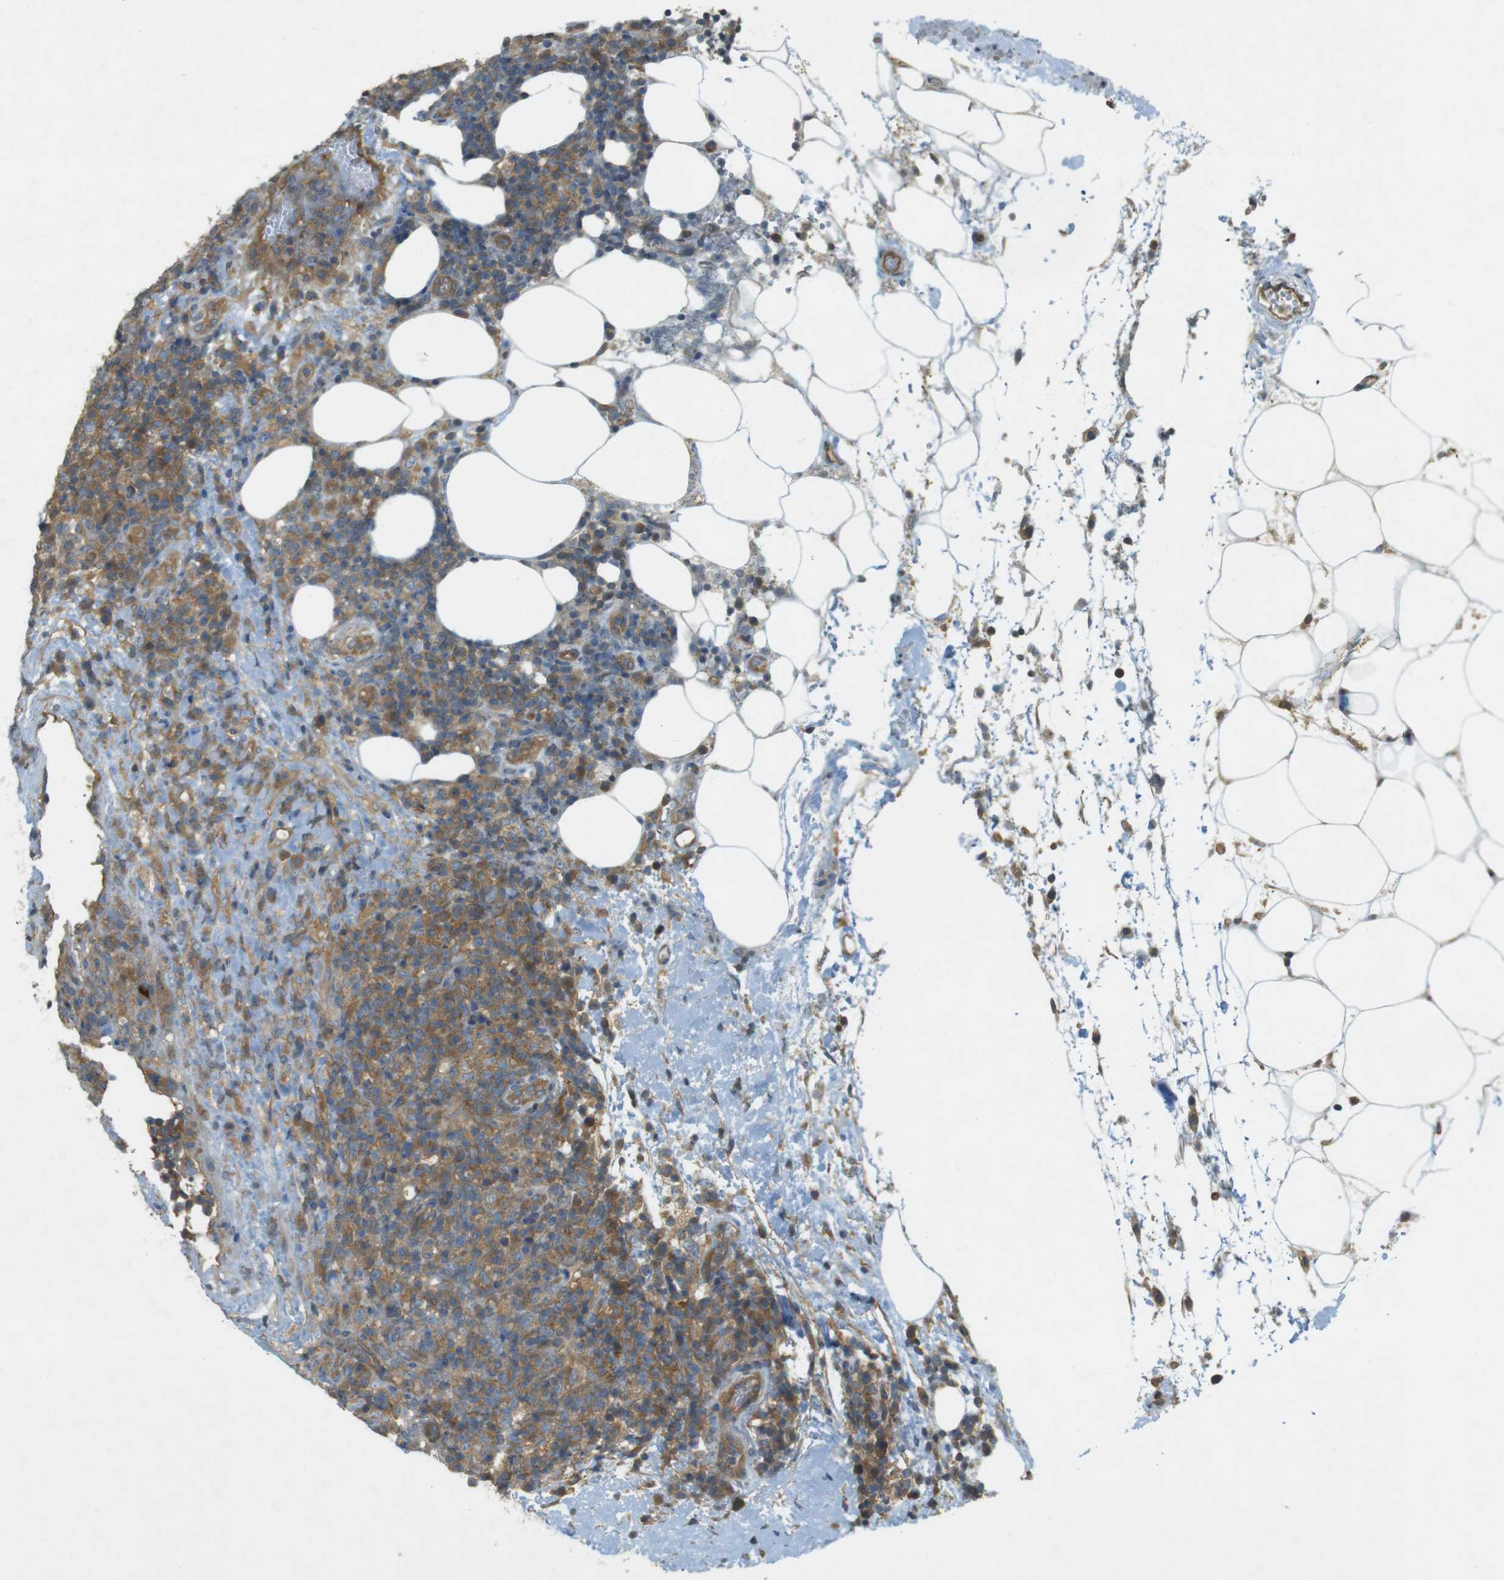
{"staining": {"intensity": "strong", "quantity": ">75%", "location": "cytoplasmic/membranous"}, "tissue": "lymphoma", "cell_type": "Tumor cells", "image_type": "cancer", "snomed": [{"axis": "morphology", "description": "Malignant lymphoma, non-Hodgkin's type, High grade"}, {"axis": "topography", "description": "Lymph node"}], "caption": "Immunohistochemistry image of neoplastic tissue: high-grade malignant lymphoma, non-Hodgkin's type stained using immunohistochemistry displays high levels of strong protein expression localized specifically in the cytoplasmic/membranous of tumor cells, appearing as a cytoplasmic/membranous brown color.", "gene": "KIF5B", "patient": {"sex": "female", "age": 76}}